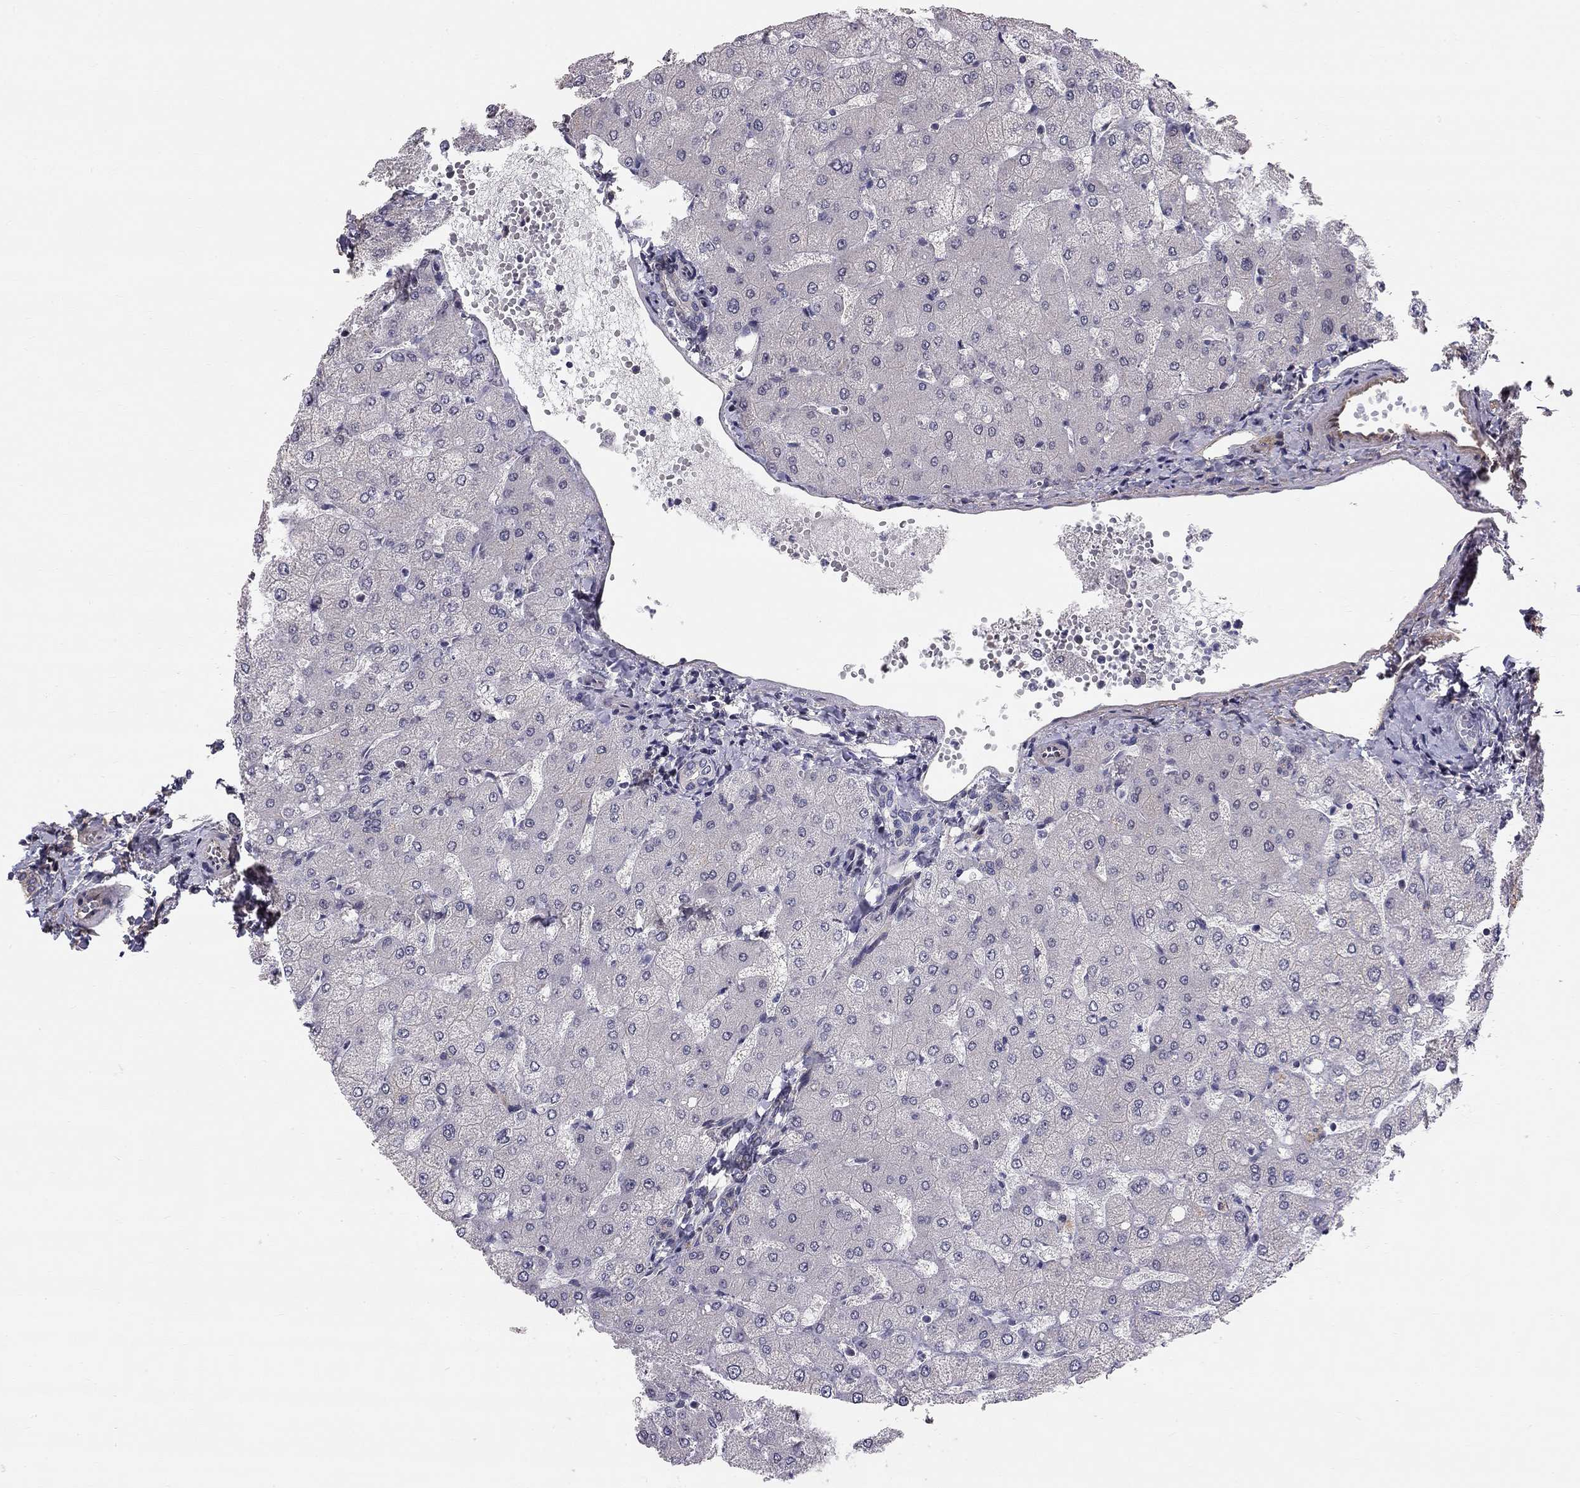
{"staining": {"intensity": "negative", "quantity": "none", "location": "none"}, "tissue": "liver", "cell_type": "Cholangiocytes", "image_type": "normal", "snomed": [{"axis": "morphology", "description": "Normal tissue, NOS"}, {"axis": "topography", "description": "Liver"}], "caption": "This is an immunohistochemistry histopathology image of unremarkable human liver. There is no staining in cholangiocytes.", "gene": "GJB4", "patient": {"sex": "female", "age": 54}}